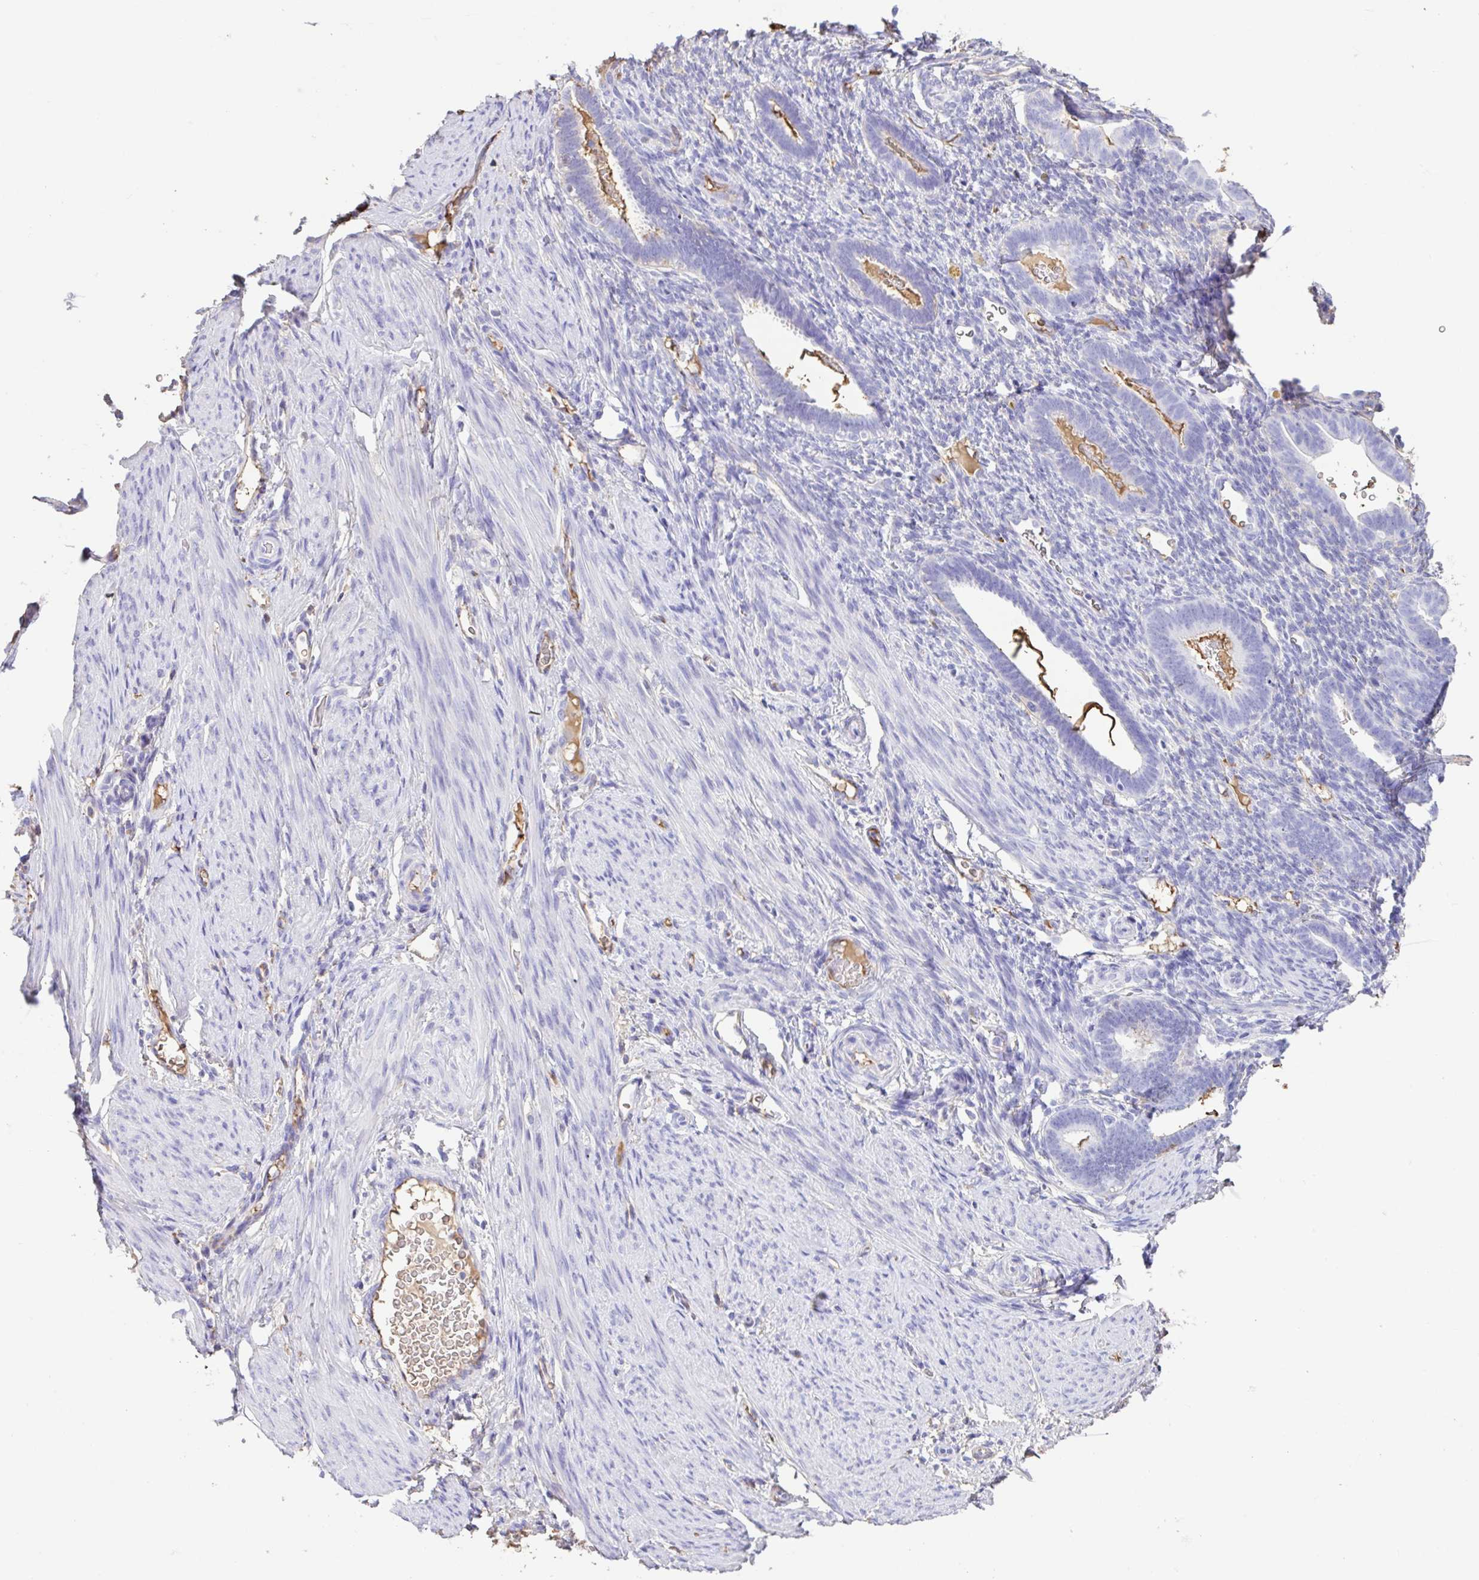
{"staining": {"intensity": "negative", "quantity": "none", "location": "none"}, "tissue": "endometrium", "cell_type": "Cells in endometrial stroma", "image_type": "normal", "snomed": [{"axis": "morphology", "description": "Normal tissue, NOS"}, {"axis": "topography", "description": "Endometrium"}], "caption": "This histopathology image is of normal endometrium stained with immunohistochemistry (IHC) to label a protein in brown with the nuclei are counter-stained blue. There is no staining in cells in endometrial stroma. (DAB immunohistochemistry (IHC) visualized using brightfield microscopy, high magnification).", "gene": "HOXC12", "patient": {"sex": "female", "age": 34}}